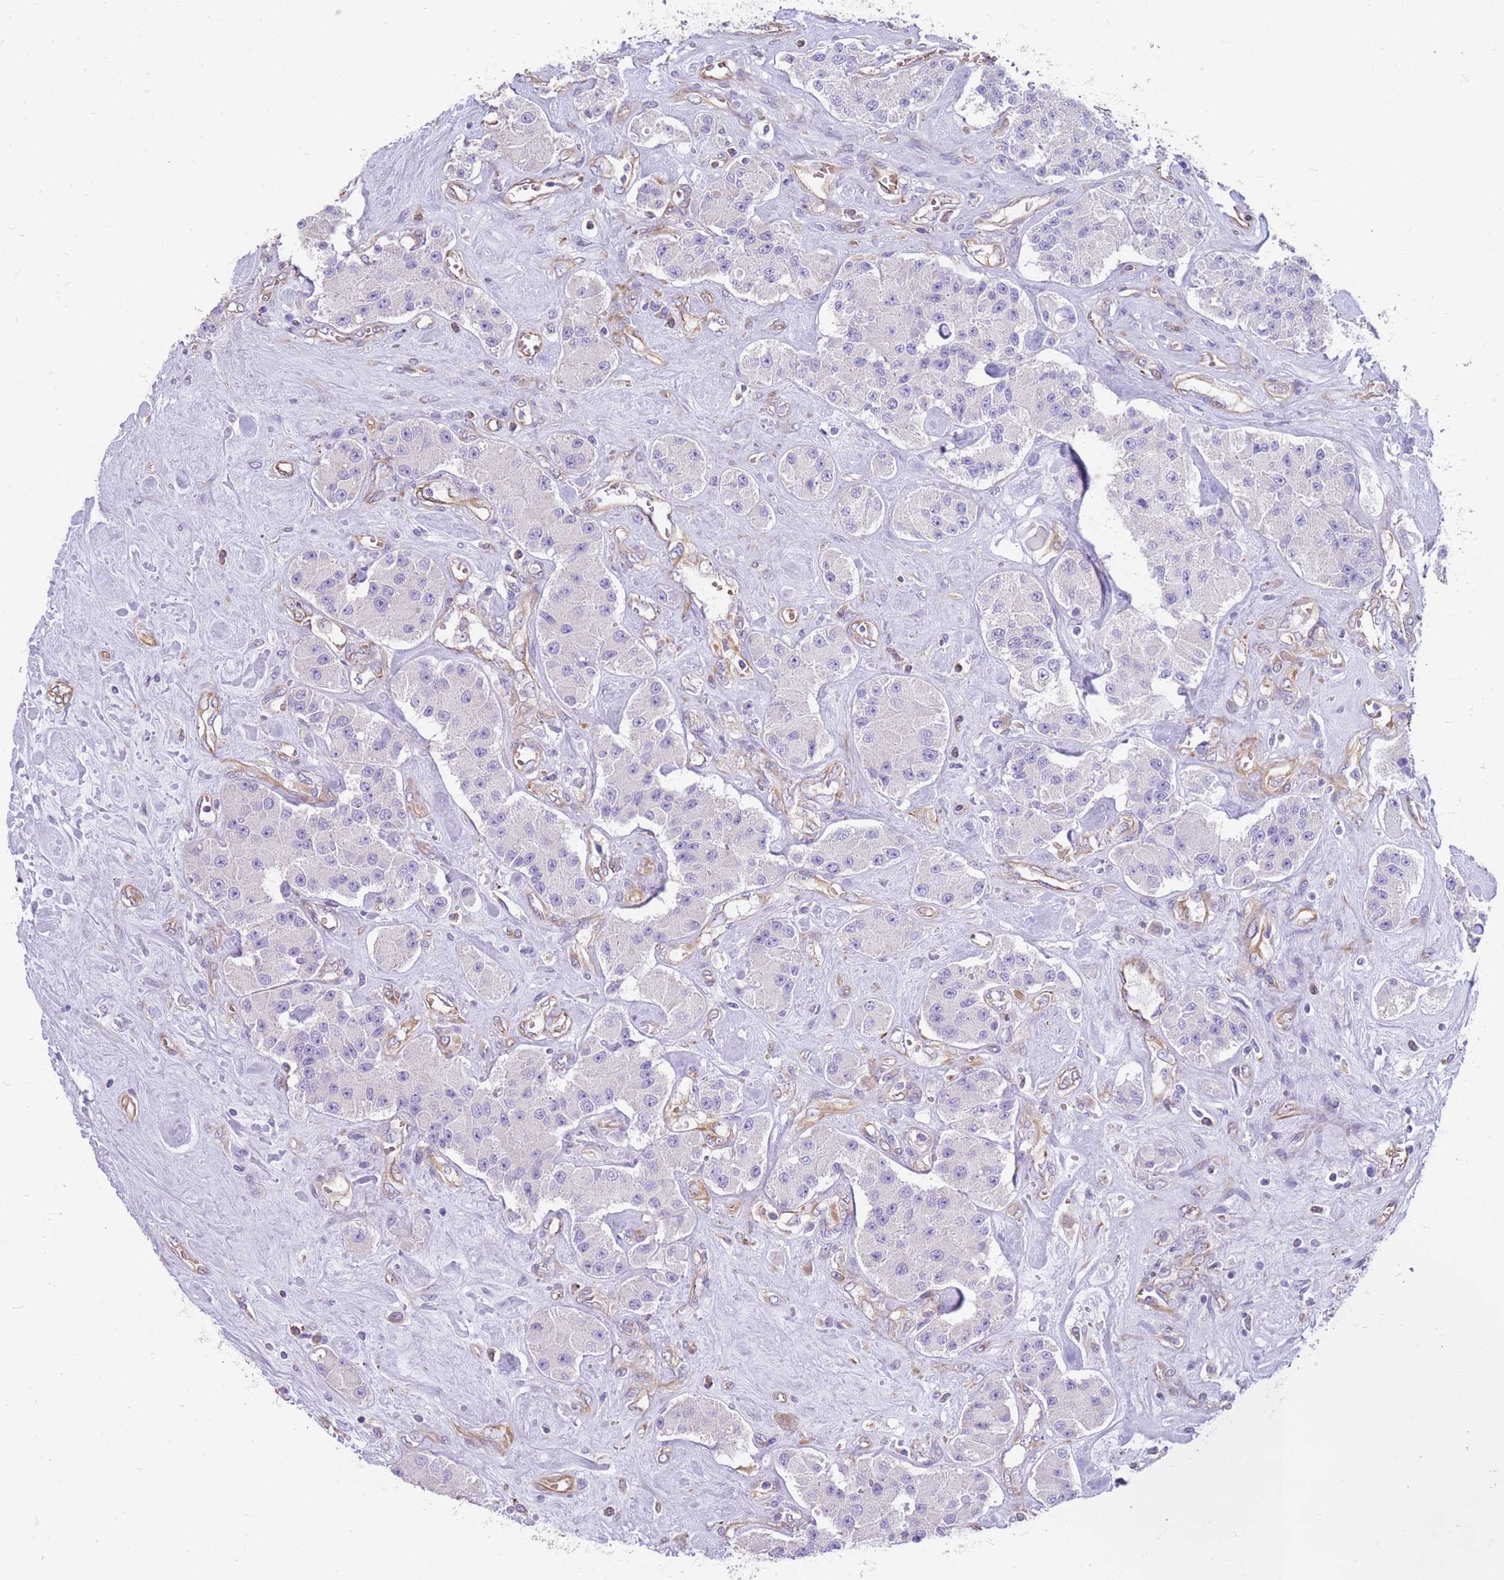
{"staining": {"intensity": "negative", "quantity": "none", "location": "none"}, "tissue": "carcinoid", "cell_type": "Tumor cells", "image_type": "cancer", "snomed": [{"axis": "morphology", "description": "Carcinoid, malignant, NOS"}, {"axis": "topography", "description": "Pancreas"}], "caption": "DAB (3,3'-diaminobenzidine) immunohistochemical staining of human malignant carcinoid shows no significant expression in tumor cells.", "gene": "ANKRD53", "patient": {"sex": "male", "age": 41}}